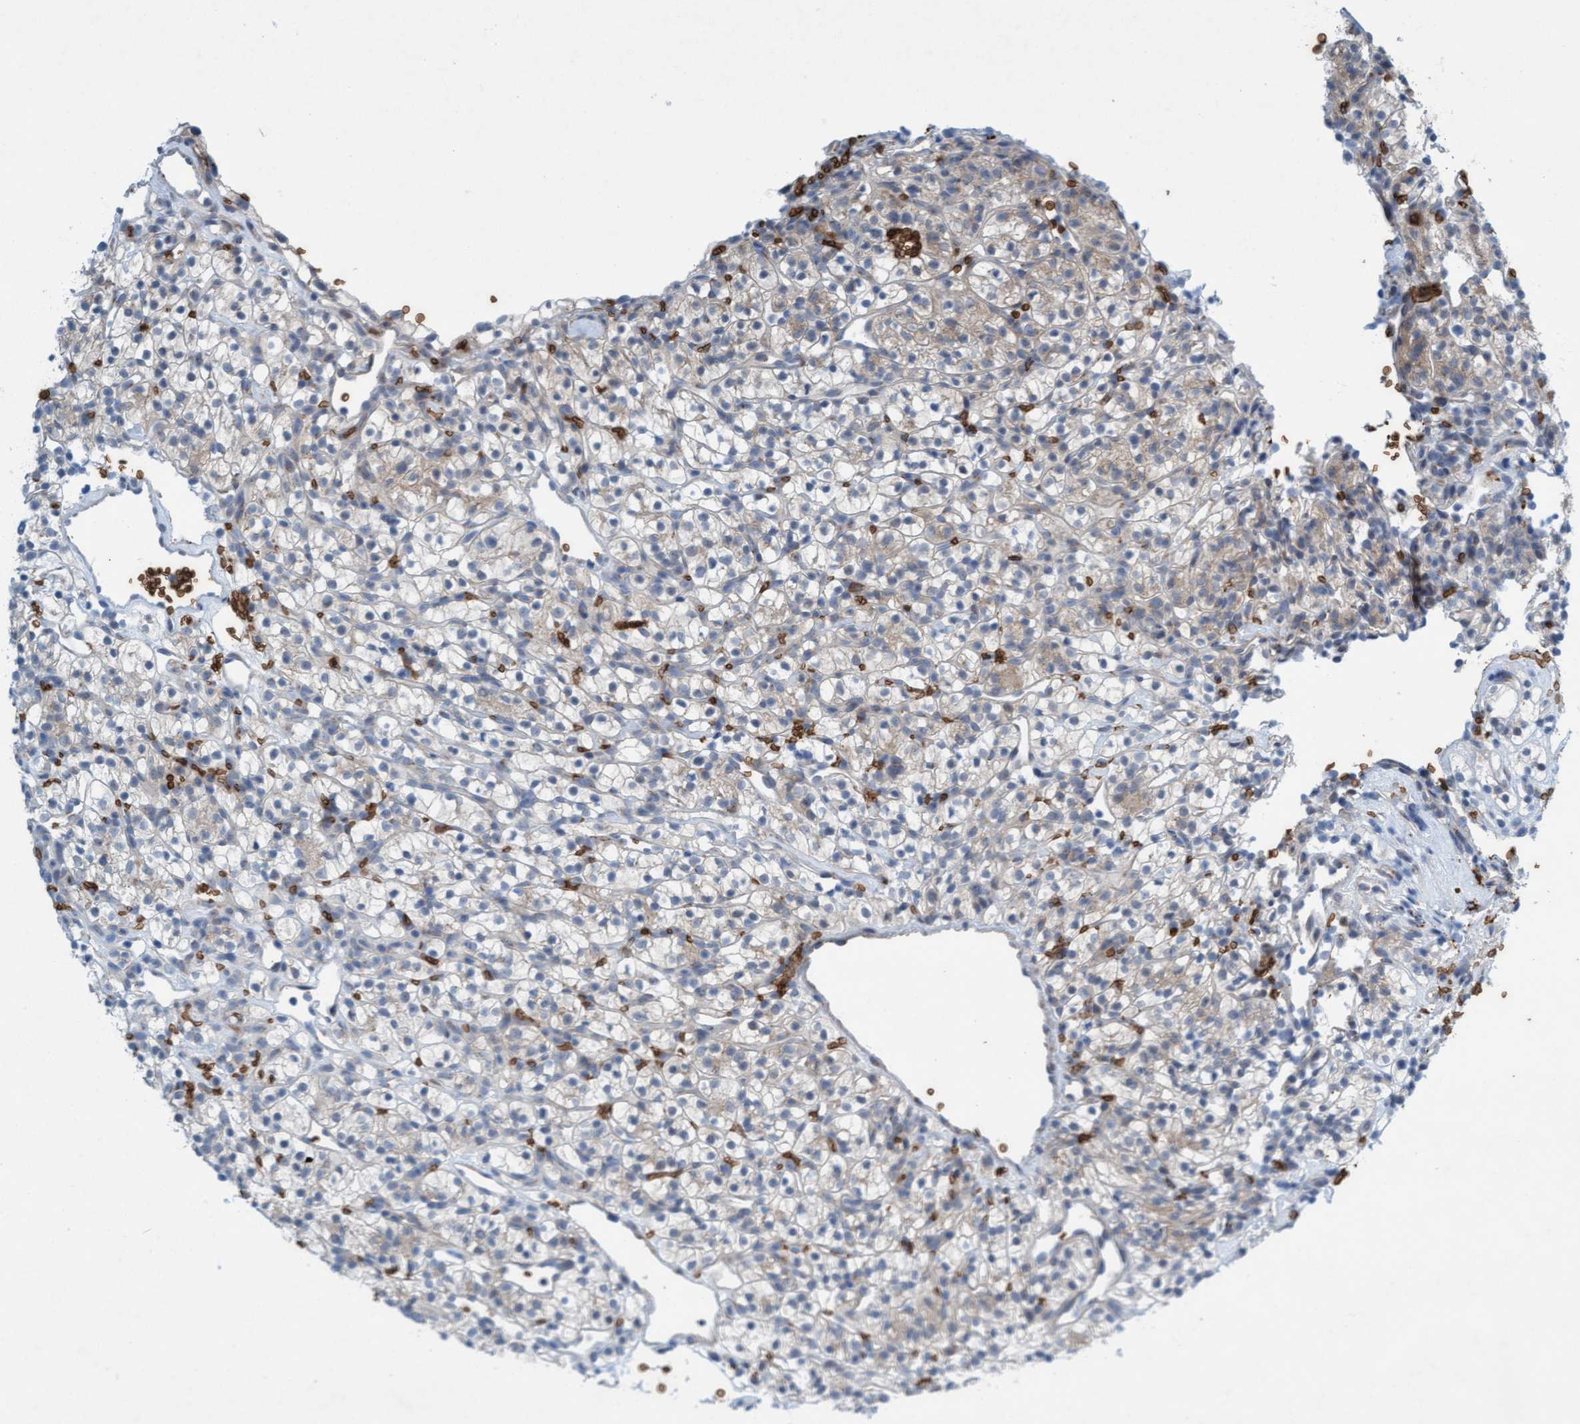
{"staining": {"intensity": "weak", "quantity": "<25%", "location": "cytoplasmic/membranous"}, "tissue": "renal cancer", "cell_type": "Tumor cells", "image_type": "cancer", "snomed": [{"axis": "morphology", "description": "Adenocarcinoma, NOS"}, {"axis": "topography", "description": "Kidney"}], "caption": "Micrograph shows no protein expression in tumor cells of renal cancer tissue. The staining is performed using DAB (3,3'-diaminobenzidine) brown chromogen with nuclei counter-stained in using hematoxylin.", "gene": "SPEM2", "patient": {"sex": "female", "age": 57}}